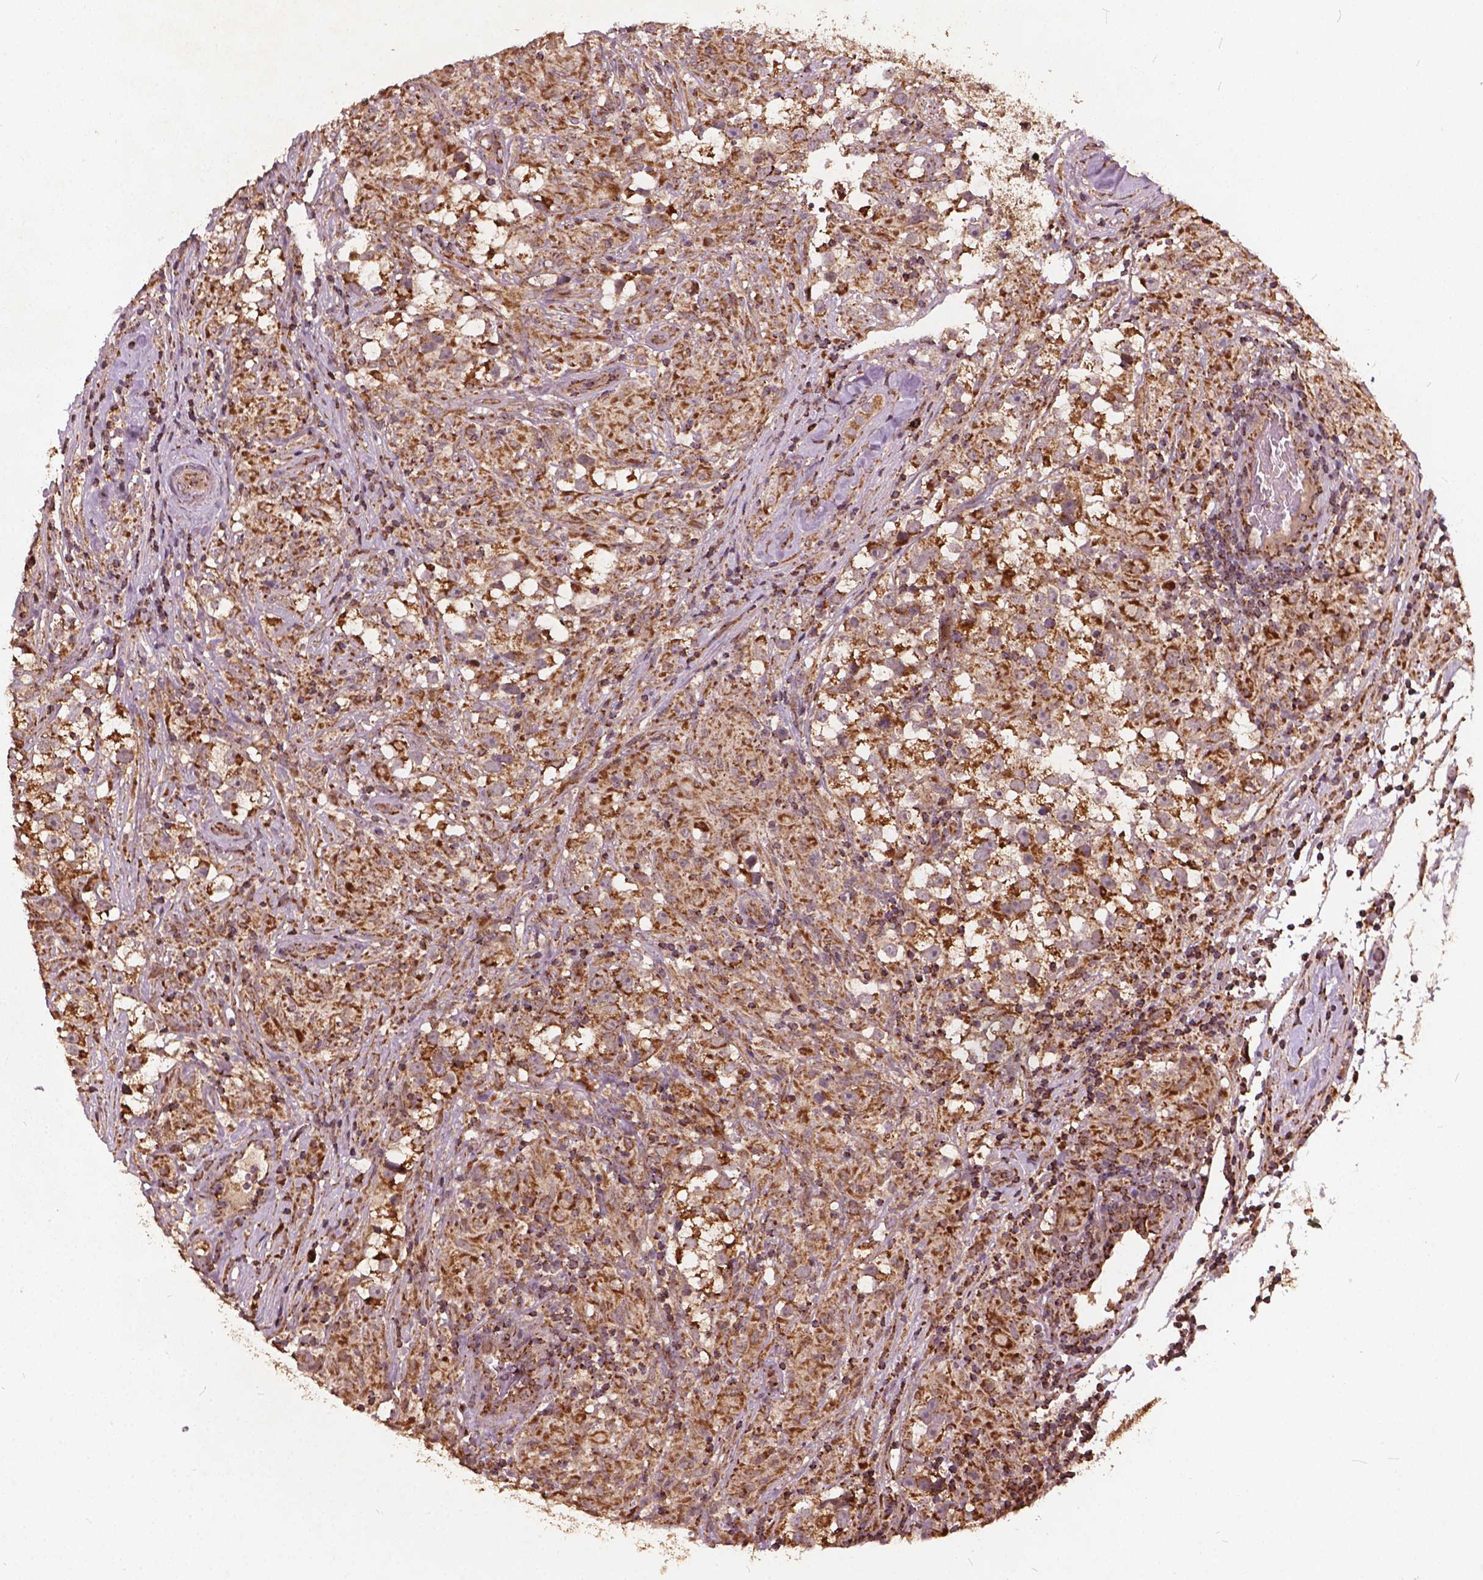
{"staining": {"intensity": "moderate", "quantity": ">75%", "location": "cytoplasmic/membranous"}, "tissue": "testis cancer", "cell_type": "Tumor cells", "image_type": "cancer", "snomed": [{"axis": "morphology", "description": "Seminoma, NOS"}, {"axis": "topography", "description": "Testis"}], "caption": "A photomicrograph of human seminoma (testis) stained for a protein exhibits moderate cytoplasmic/membranous brown staining in tumor cells. The staining is performed using DAB (3,3'-diaminobenzidine) brown chromogen to label protein expression. The nuclei are counter-stained blue using hematoxylin.", "gene": "UBXN2A", "patient": {"sex": "male", "age": 46}}